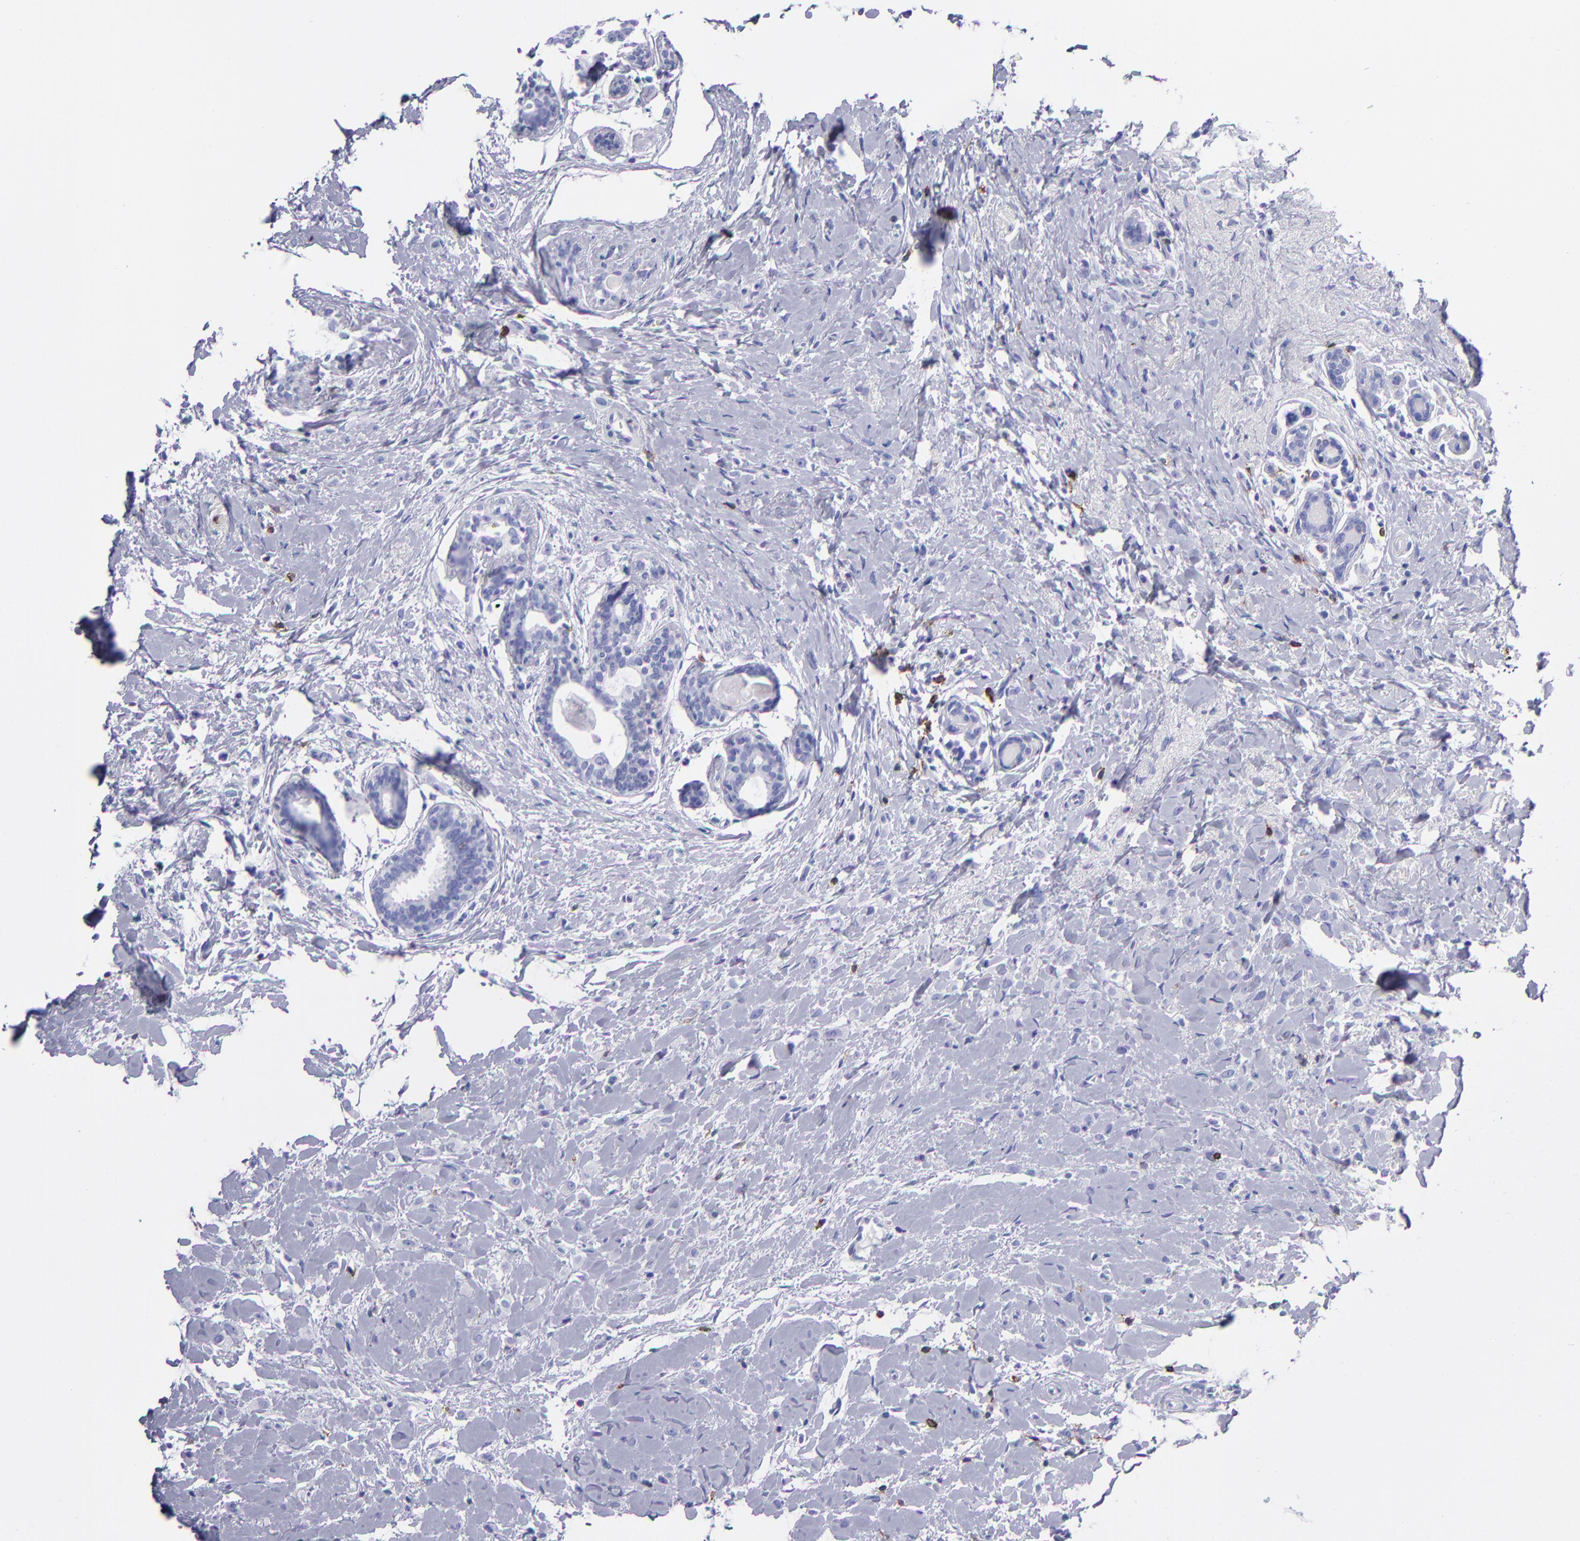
{"staining": {"intensity": "negative", "quantity": "none", "location": "none"}, "tissue": "breast cancer", "cell_type": "Tumor cells", "image_type": "cancer", "snomed": [{"axis": "morphology", "description": "Lobular carcinoma"}, {"axis": "topography", "description": "Breast"}], "caption": "A high-resolution histopathology image shows immunohistochemistry (IHC) staining of breast lobular carcinoma, which shows no significant staining in tumor cells. (DAB (3,3'-diaminobenzidine) immunohistochemistry, high magnification).", "gene": "CD6", "patient": {"sex": "female", "age": 57}}